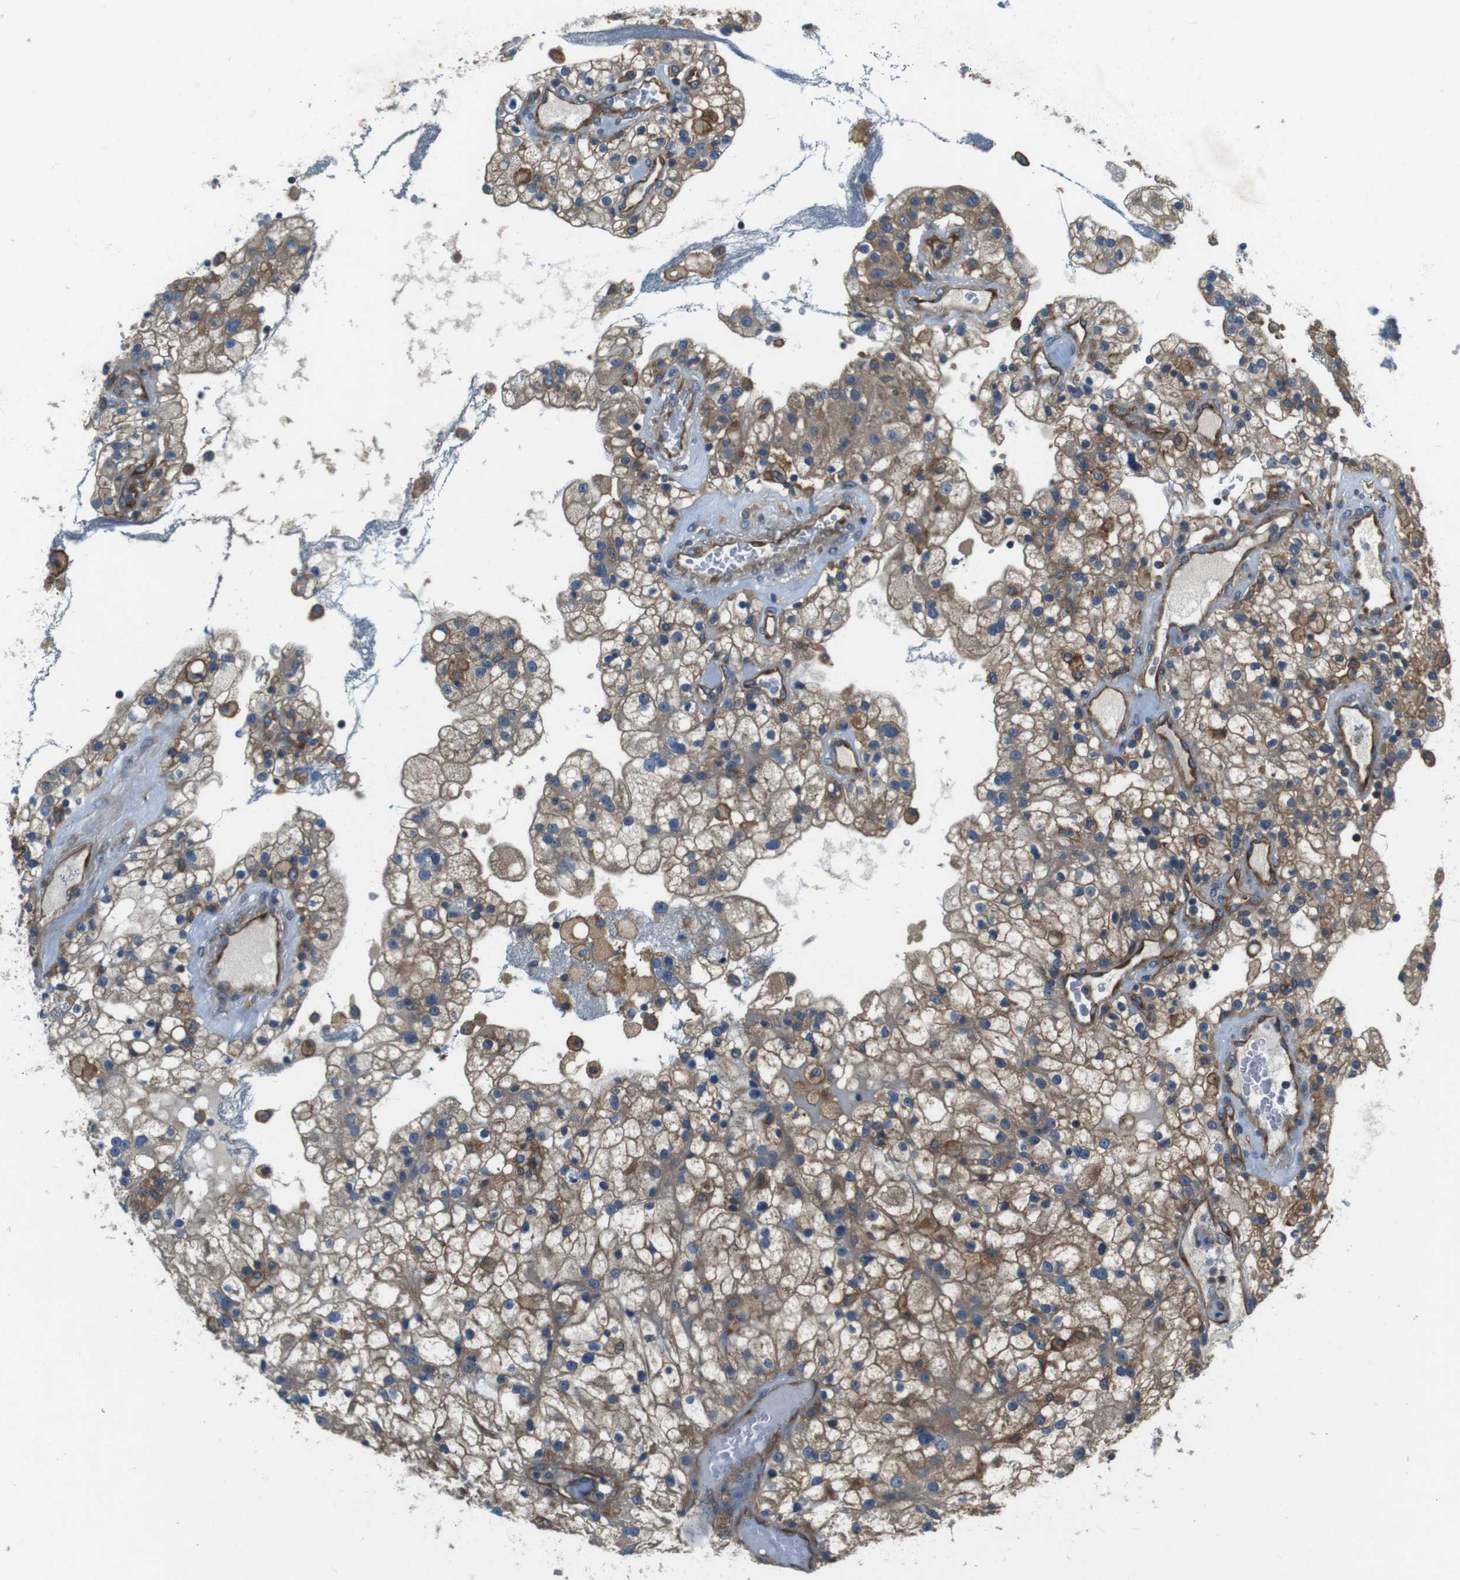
{"staining": {"intensity": "moderate", "quantity": ">75%", "location": "cytoplasmic/membranous"}, "tissue": "renal cancer", "cell_type": "Tumor cells", "image_type": "cancer", "snomed": [{"axis": "morphology", "description": "Adenocarcinoma, NOS"}, {"axis": "topography", "description": "Kidney"}], "caption": "A medium amount of moderate cytoplasmic/membranous expression is identified in about >75% of tumor cells in adenocarcinoma (renal) tissue.", "gene": "DENND4C", "patient": {"sex": "female", "age": 52}}